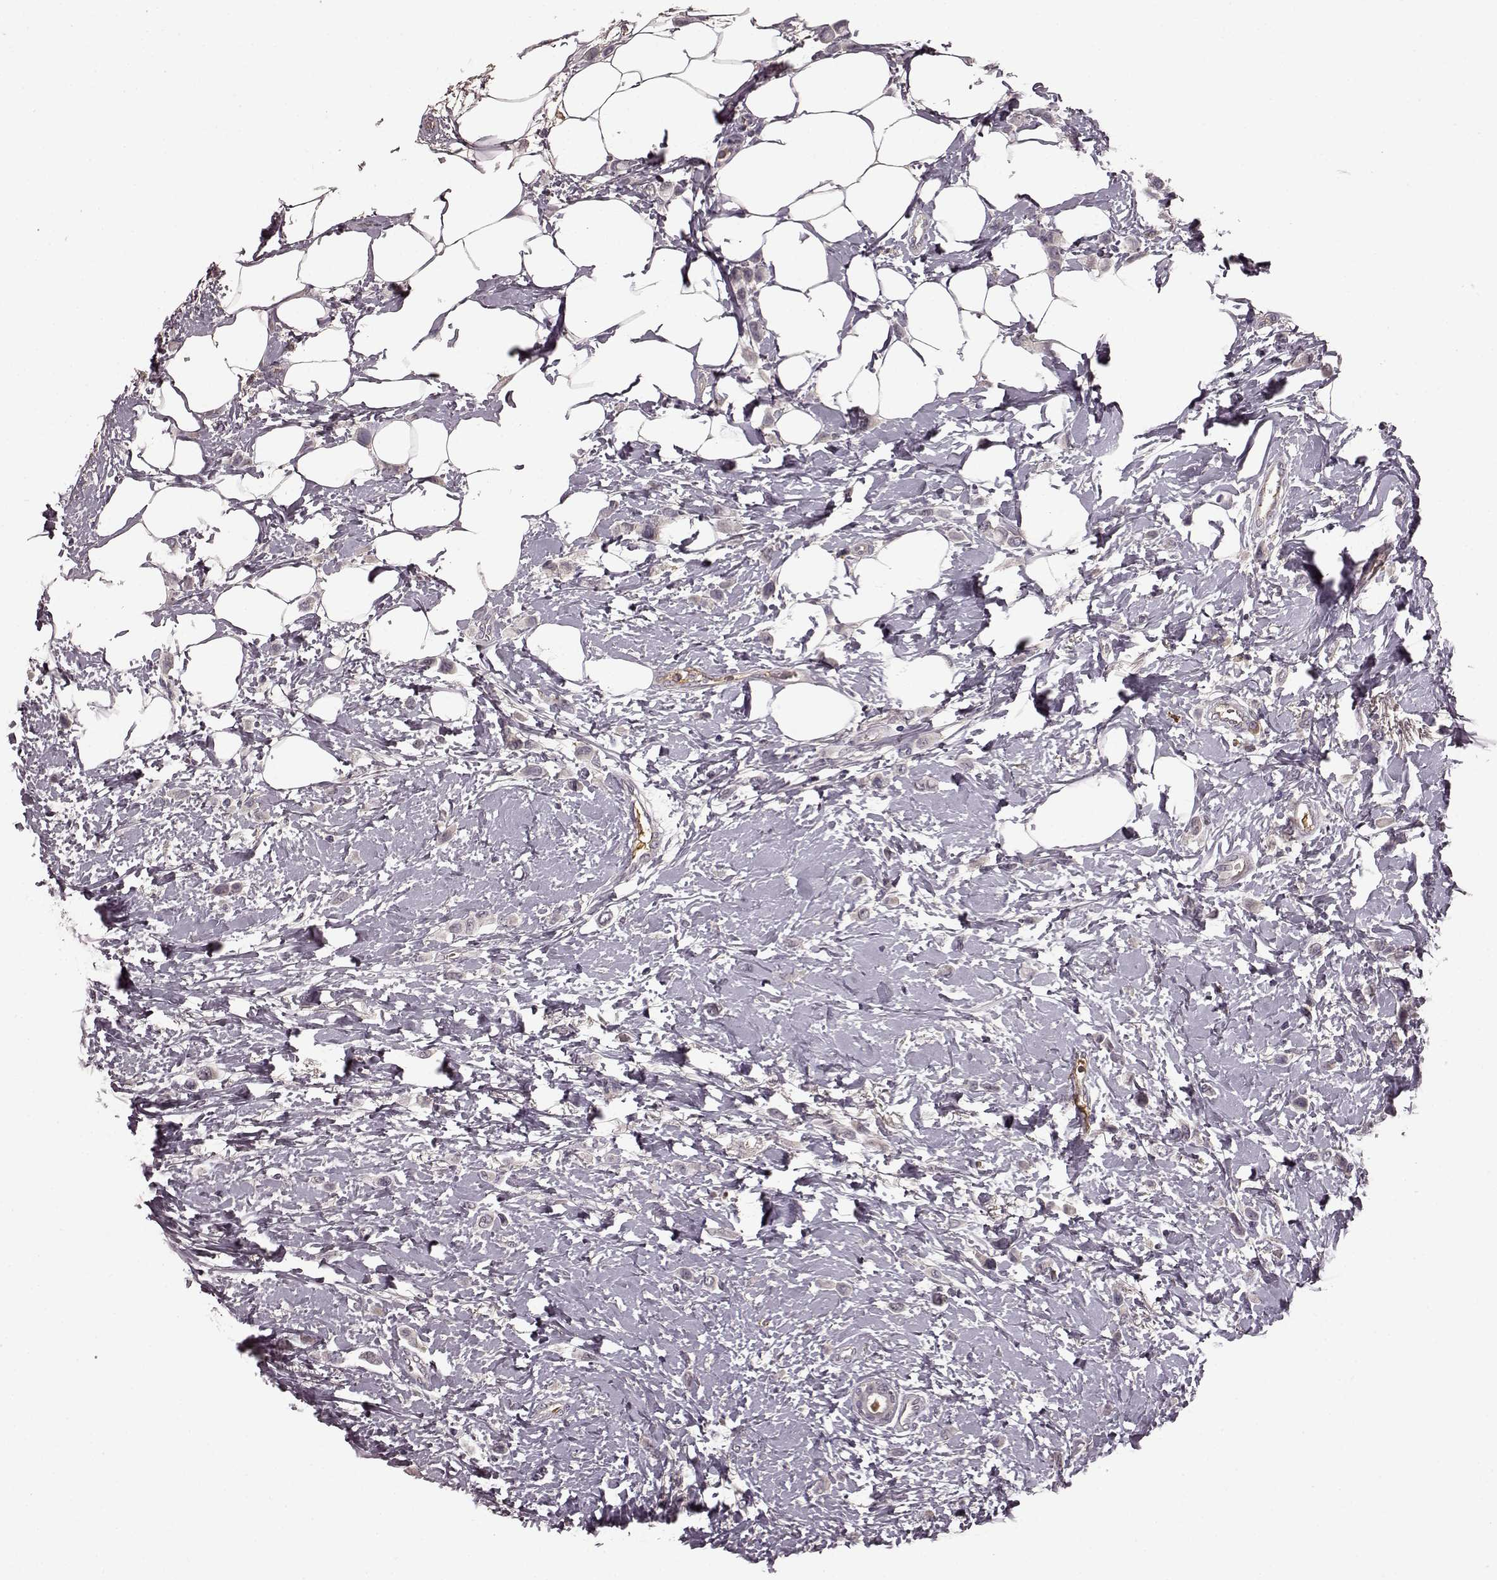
{"staining": {"intensity": "negative", "quantity": "none", "location": "none"}, "tissue": "breast cancer", "cell_type": "Tumor cells", "image_type": "cancer", "snomed": [{"axis": "morphology", "description": "Lobular carcinoma"}, {"axis": "topography", "description": "Breast"}], "caption": "IHC of human breast lobular carcinoma exhibits no positivity in tumor cells. The staining was performed using DAB (3,3'-diaminobenzidine) to visualize the protein expression in brown, while the nuclei were stained in blue with hematoxylin (Magnification: 20x).", "gene": "NRL", "patient": {"sex": "female", "age": 66}}